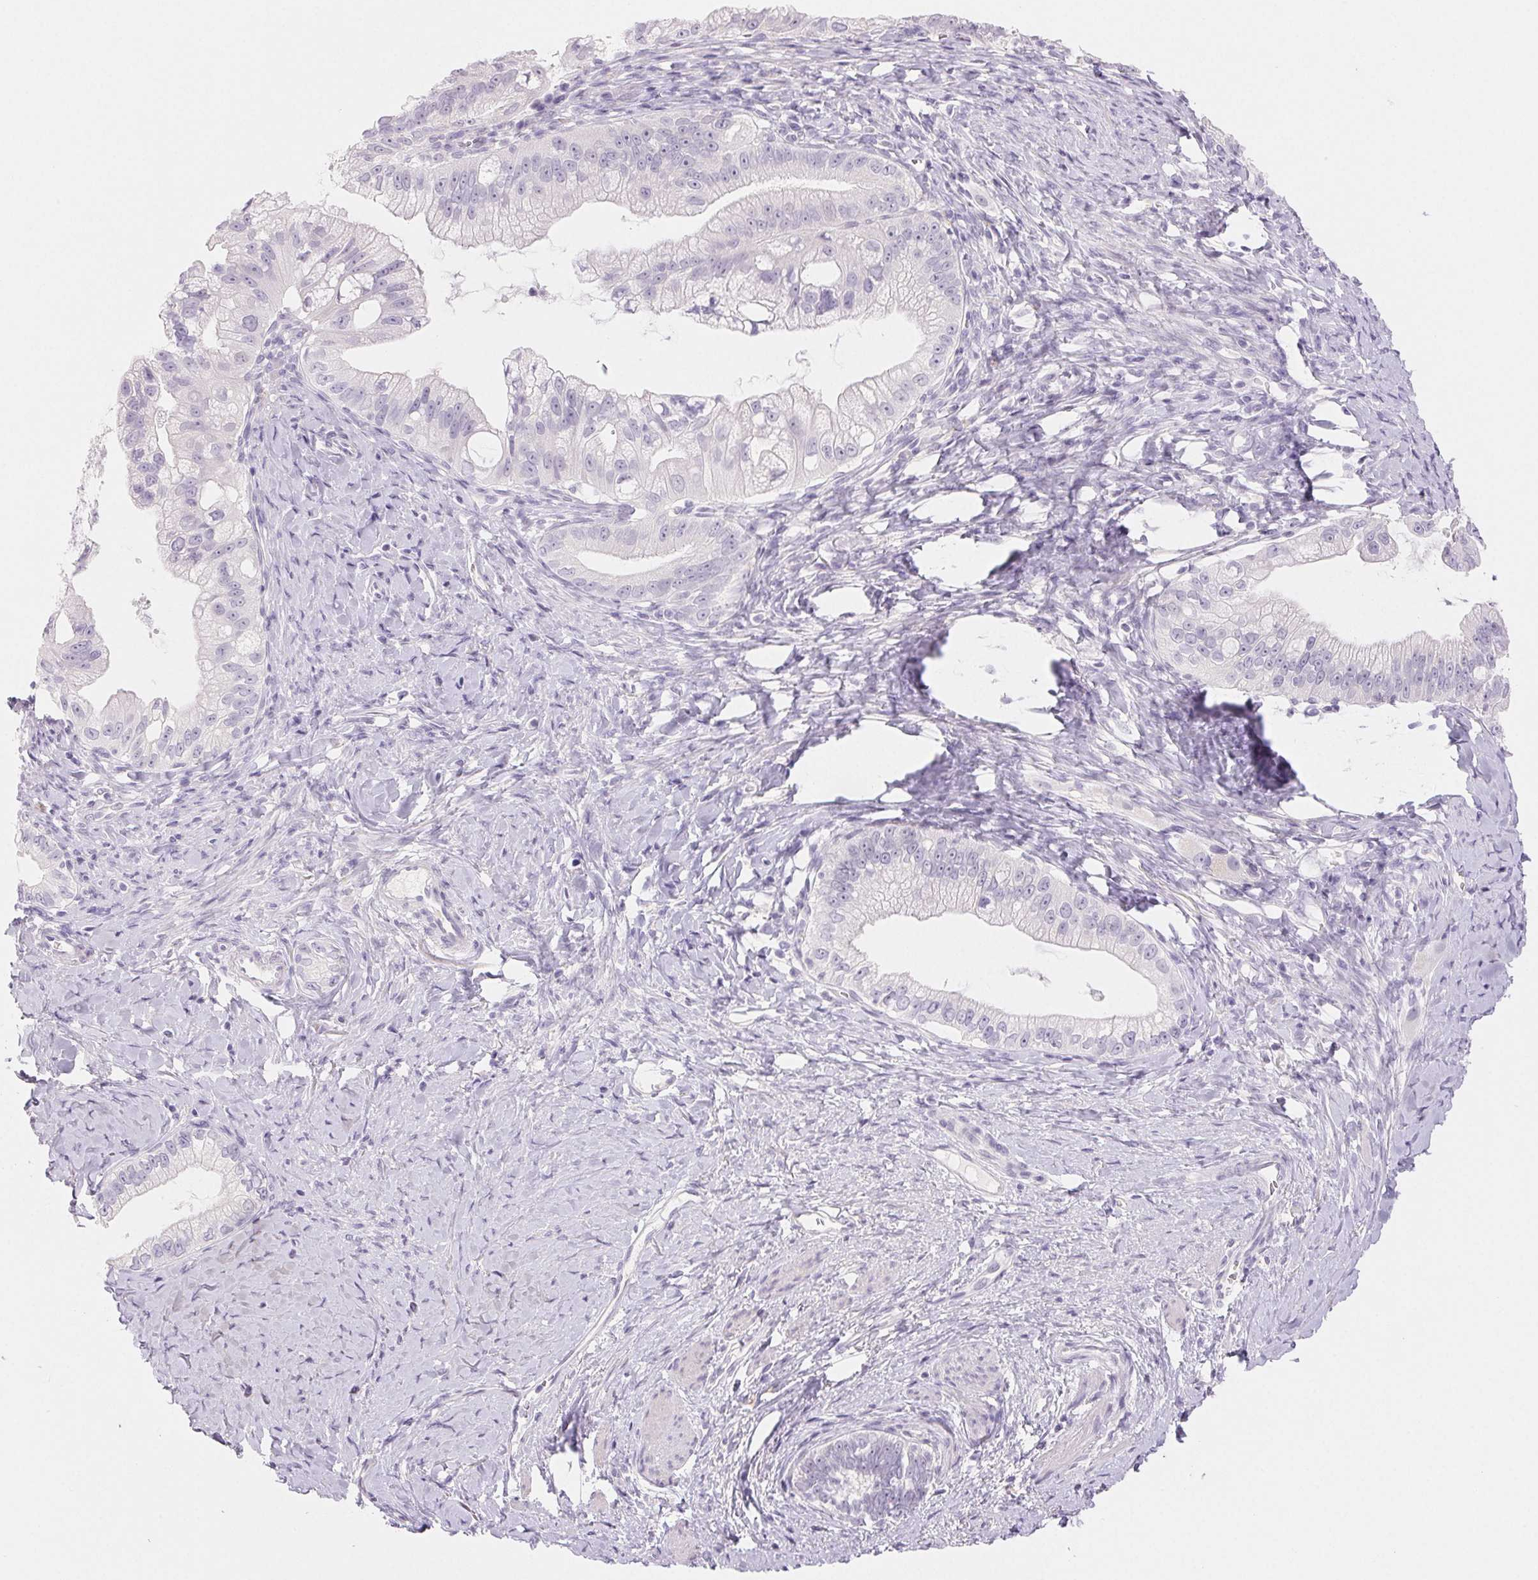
{"staining": {"intensity": "negative", "quantity": "none", "location": "none"}, "tissue": "pancreatic cancer", "cell_type": "Tumor cells", "image_type": "cancer", "snomed": [{"axis": "morphology", "description": "Adenocarcinoma, NOS"}, {"axis": "topography", "description": "Pancreas"}], "caption": "The image displays no staining of tumor cells in adenocarcinoma (pancreatic).", "gene": "BPIFB2", "patient": {"sex": "male", "age": 70}}